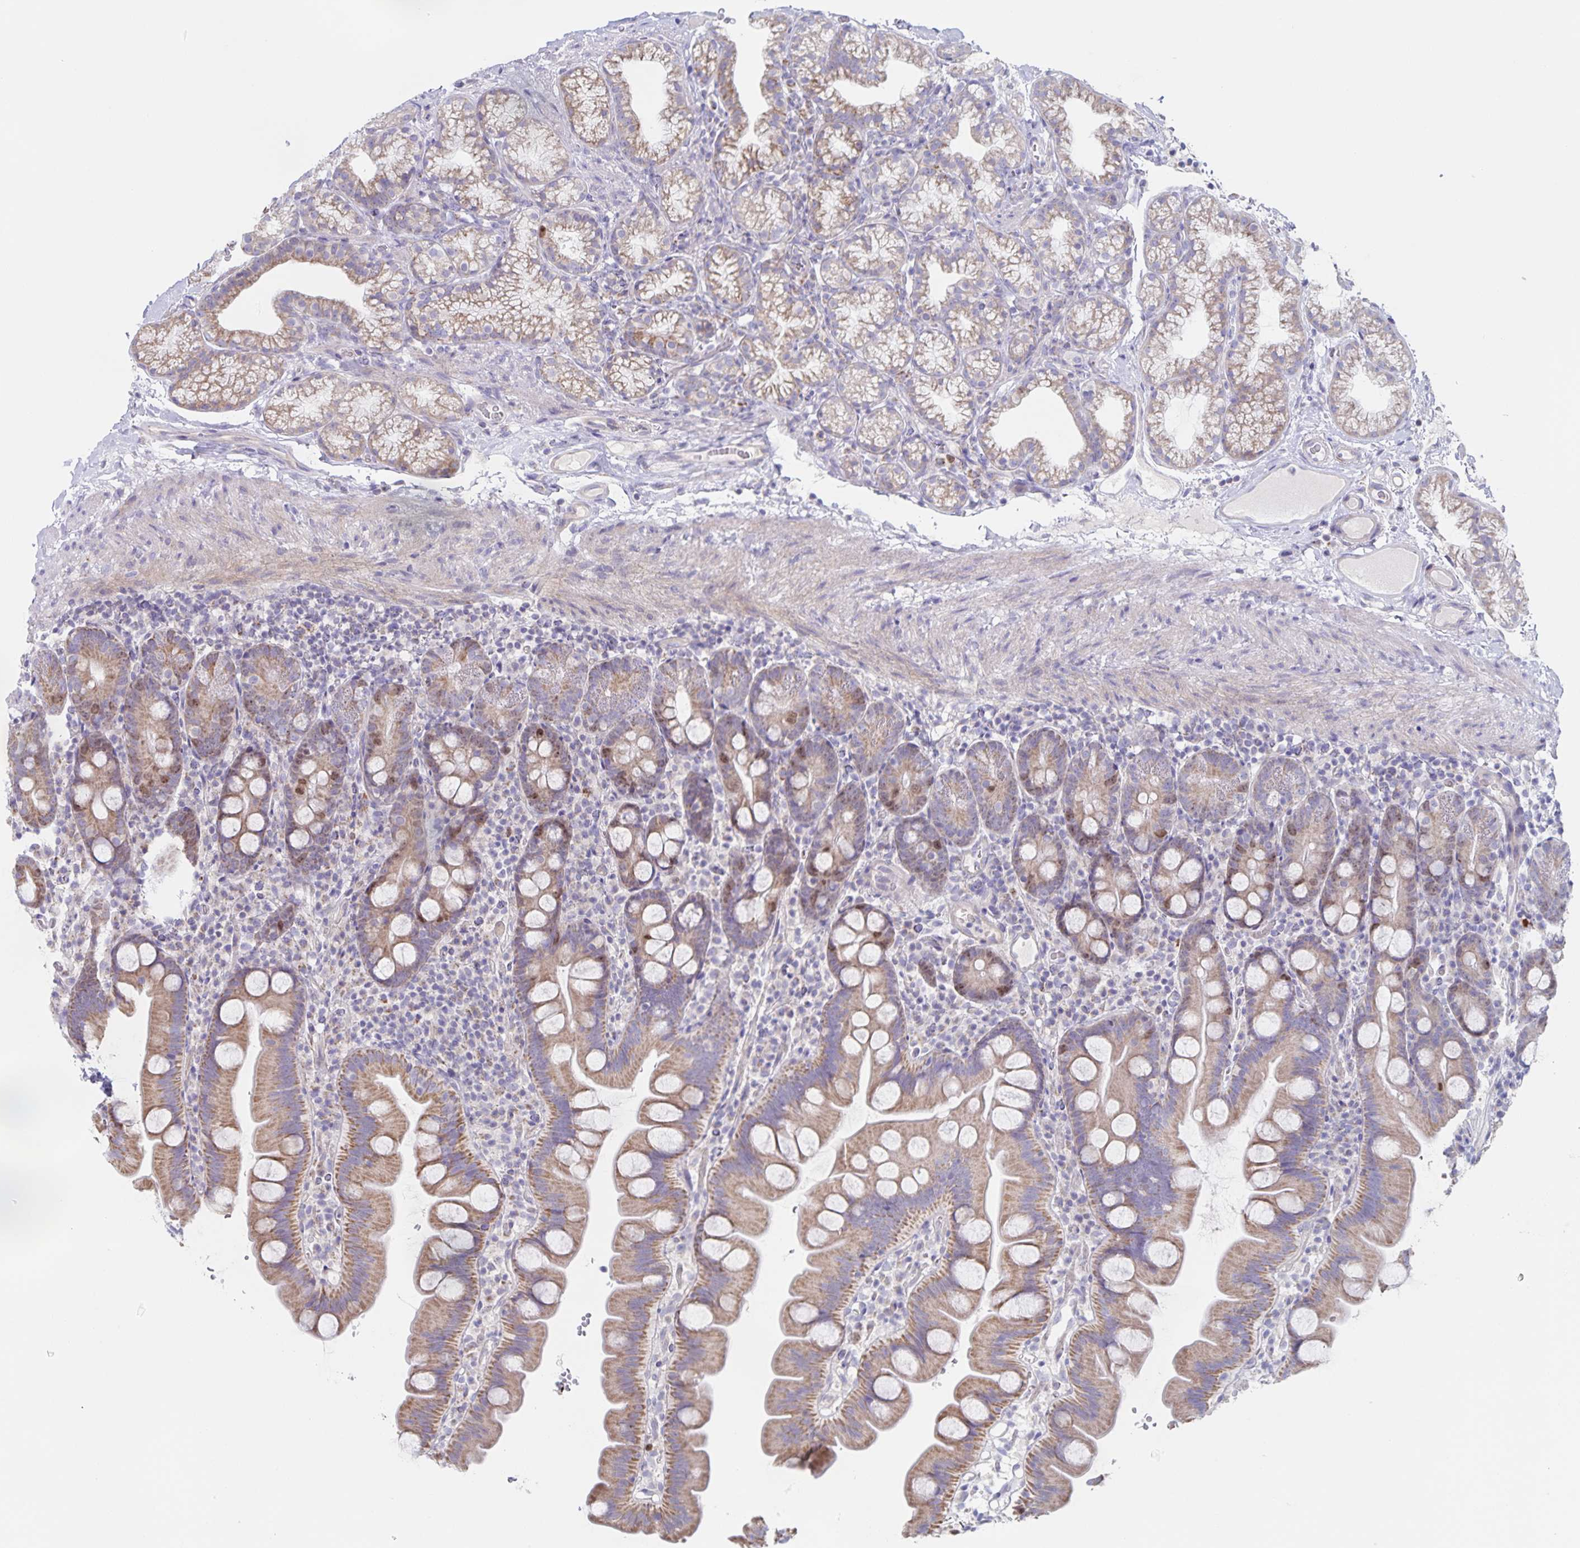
{"staining": {"intensity": "moderate", "quantity": "25%-75%", "location": "cytoplasmic/membranous,nuclear"}, "tissue": "small intestine", "cell_type": "Glandular cells", "image_type": "normal", "snomed": [{"axis": "morphology", "description": "Normal tissue, NOS"}, {"axis": "topography", "description": "Small intestine"}], "caption": "About 25%-75% of glandular cells in normal small intestine reveal moderate cytoplasmic/membranous,nuclear protein expression as visualized by brown immunohistochemical staining.", "gene": "CENPH", "patient": {"sex": "female", "age": 68}}